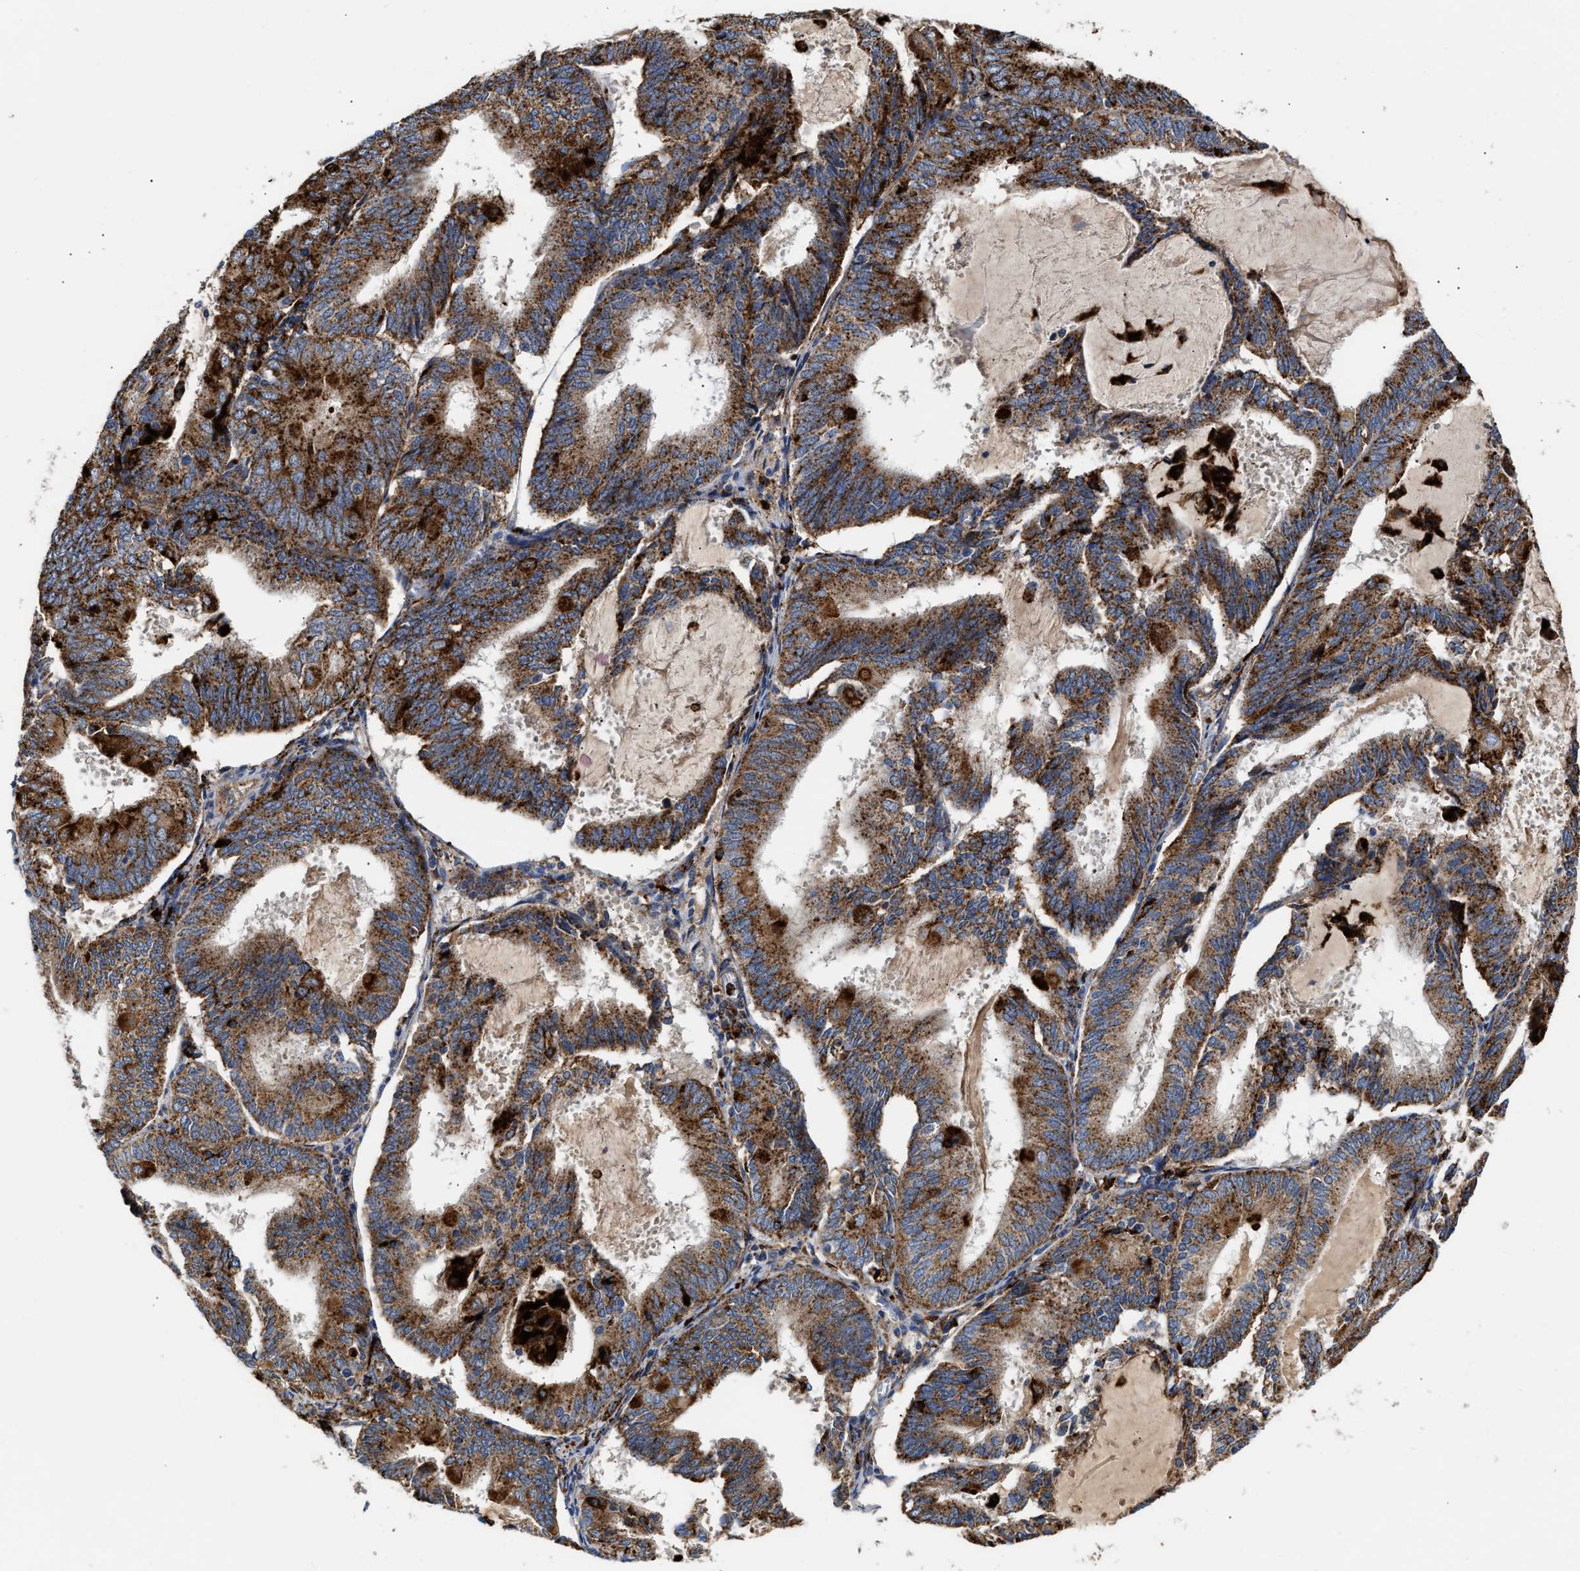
{"staining": {"intensity": "strong", "quantity": ">75%", "location": "cytoplasmic/membranous"}, "tissue": "endometrial cancer", "cell_type": "Tumor cells", "image_type": "cancer", "snomed": [{"axis": "morphology", "description": "Adenocarcinoma, NOS"}, {"axis": "topography", "description": "Endometrium"}], "caption": "There is high levels of strong cytoplasmic/membranous positivity in tumor cells of adenocarcinoma (endometrial), as demonstrated by immunohistochemical staining (brown color).", "gene": "CCDC146", "patient": {"sex": "female", "age": 81}}